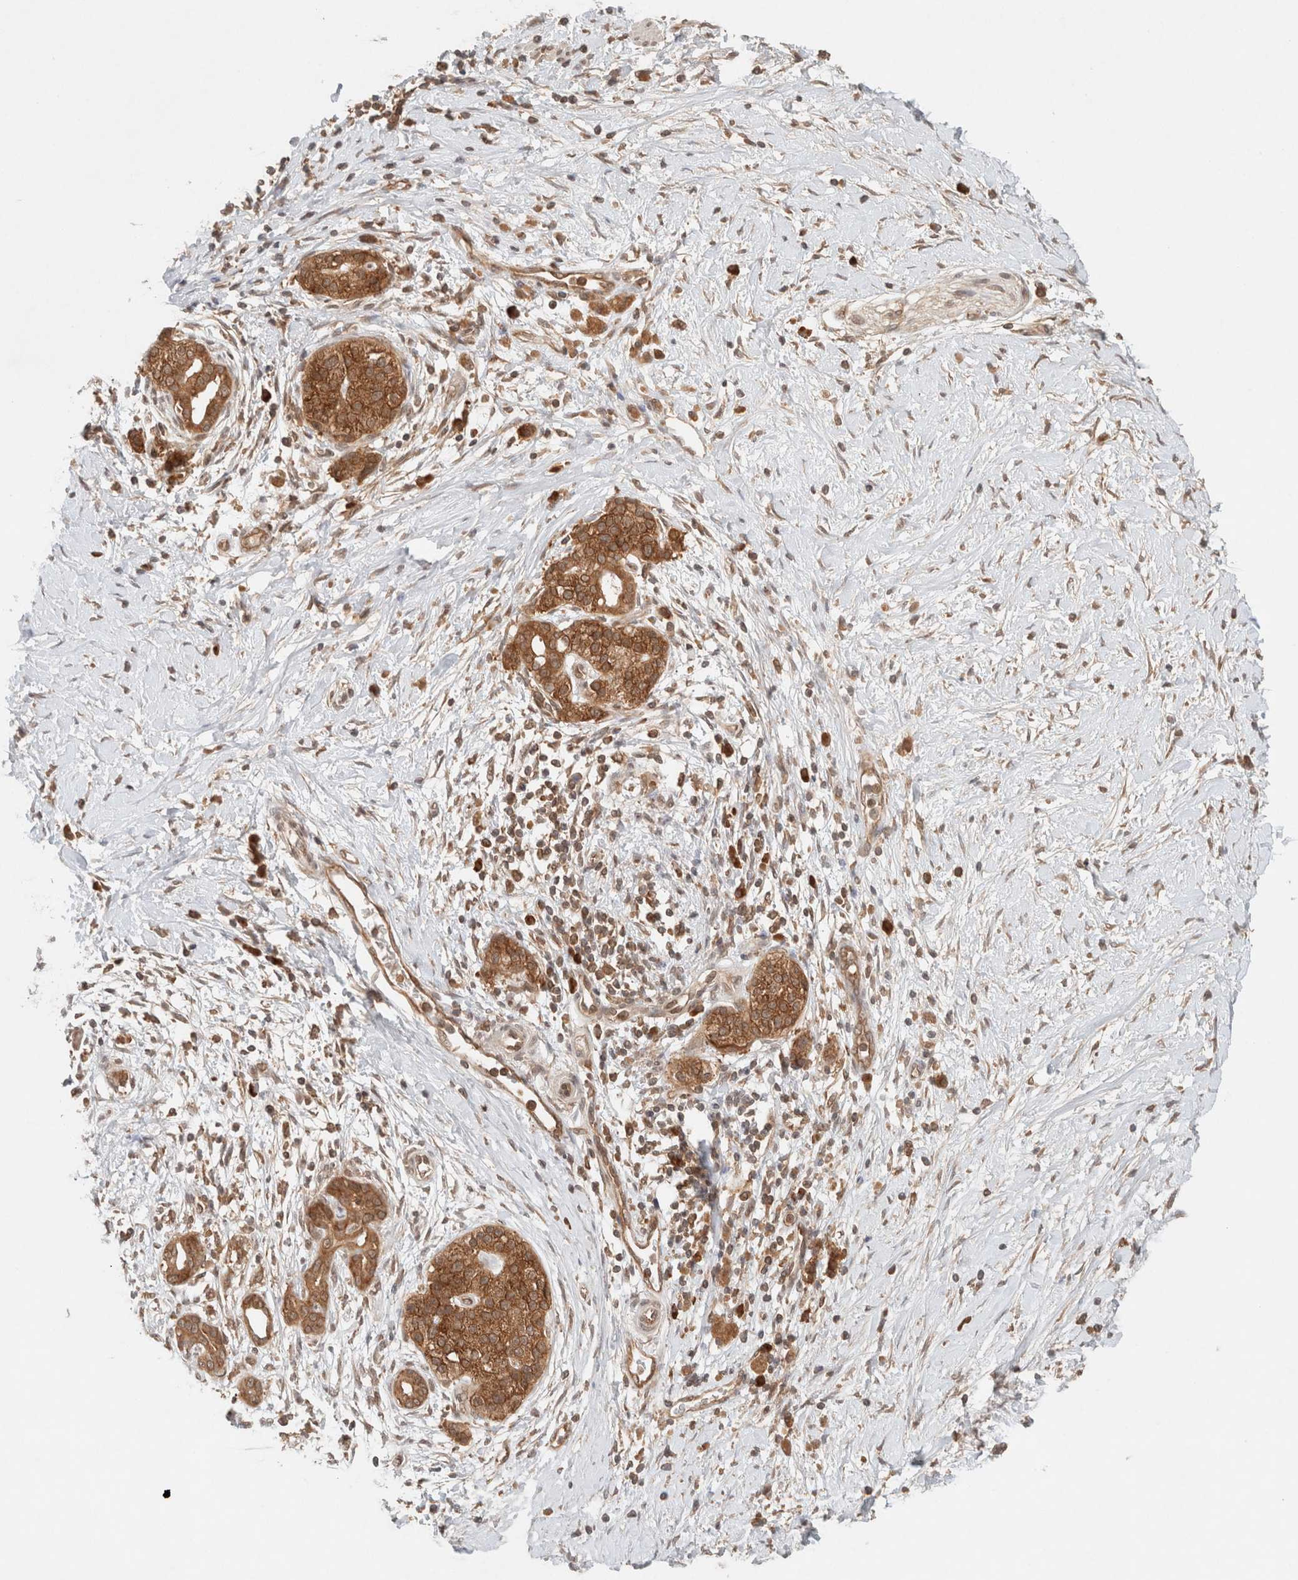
{"staining": {"intensity": "moderate", "quantity": ">75%", "location": "cytoplasmic/membranous"}, "tissue": "pancreatic cancer", "cell_type": "Tumor cells", "image_type": "cancer", "snomed": [{"axis": "morphology", "description": "Adenocarcinoma, NOS"}, {"axis": "topography", "description": "Pancreas"}], "caption": "Protein expression analysis of pancreatic cancer (adenocarcinoma) demonstrates moderate cytoplasmic/membranous expression in approximately >75% of tumor cells. (brown staining indicates protein expression, while blue staining denotes nuclei).", "gene": "ARFGEF2", "patient": {"sex": "male", "age": 58}}